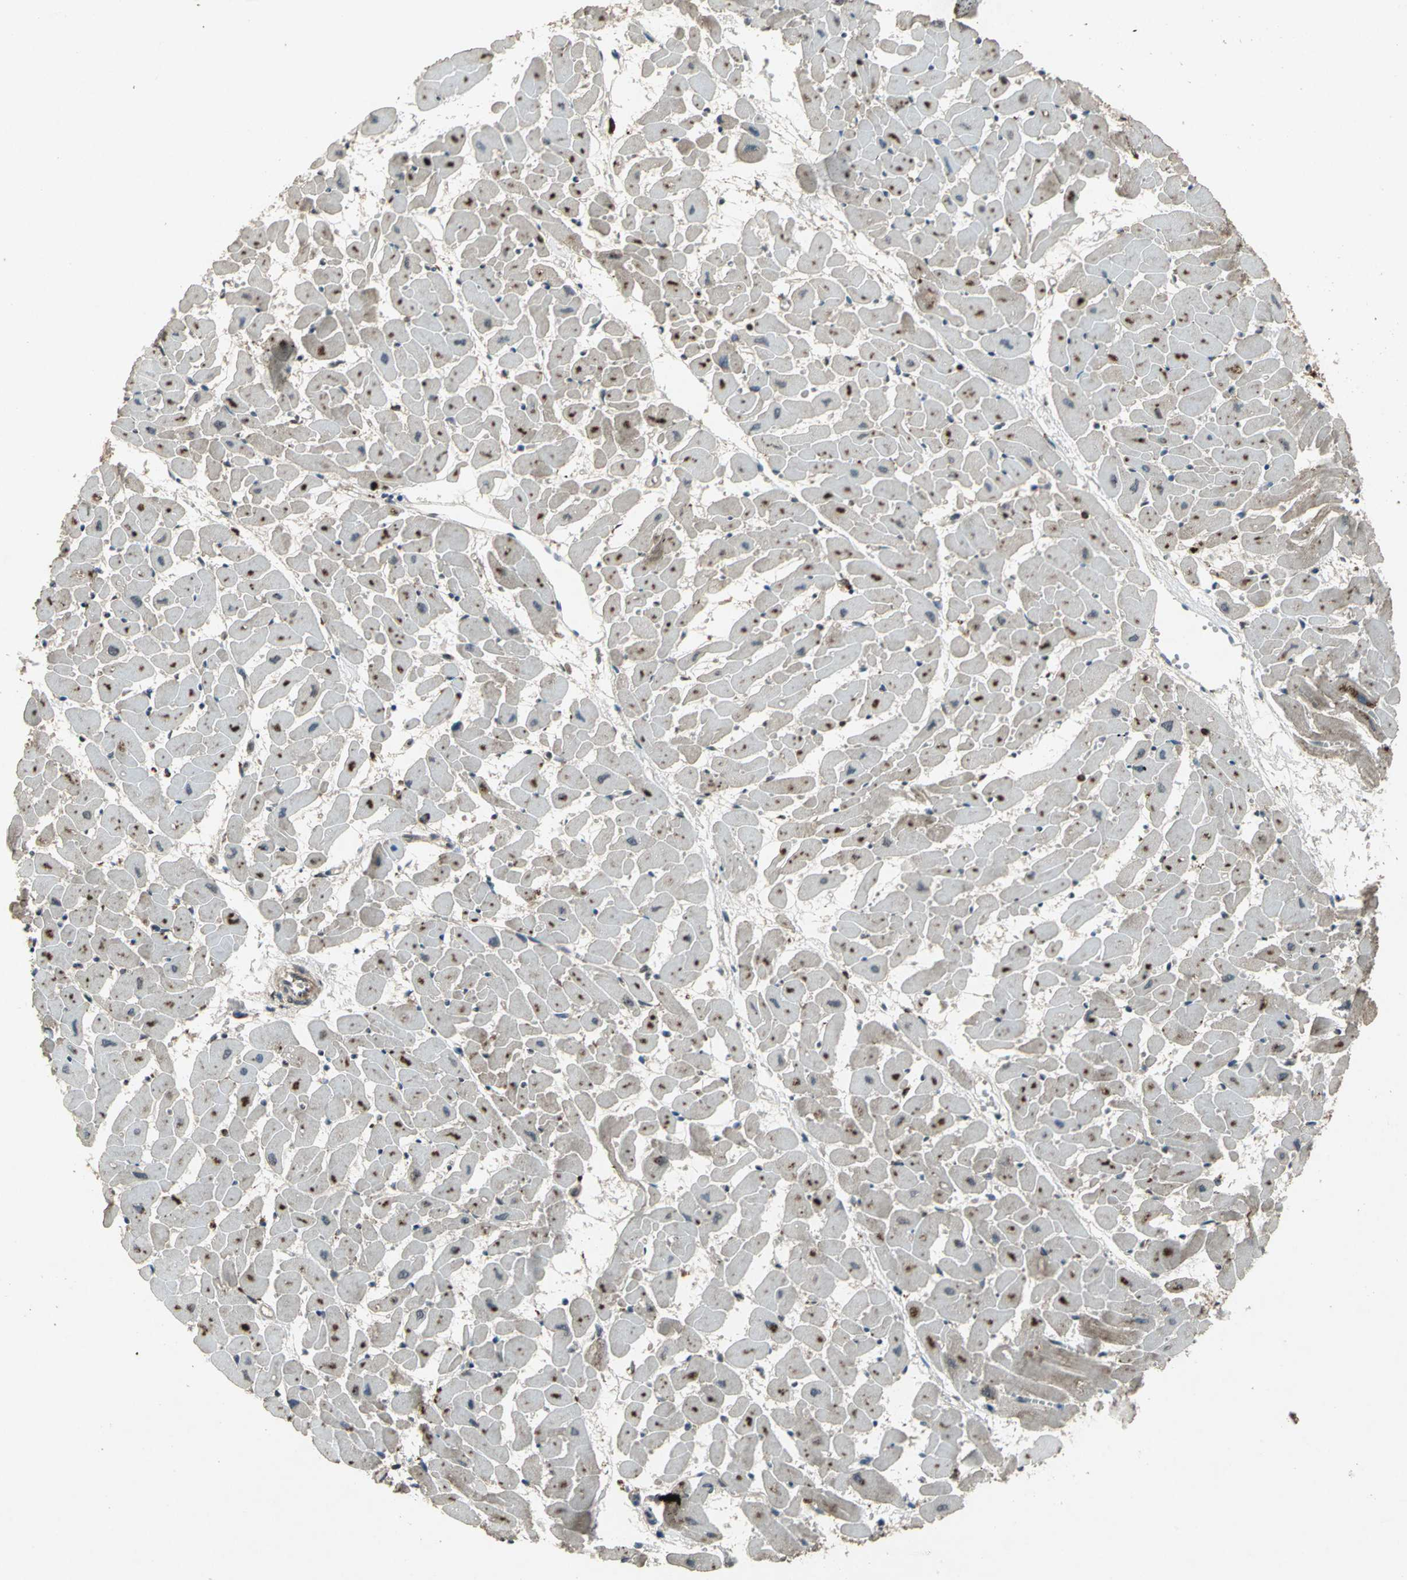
{"staining": {"intensity": "moderate", "quantity": "25%-75%", "location": "cytoplasmic/membranous"}, "tissue": "heart muscle", "cell_type": "Cardiomyocytes", "image_type": "normal", "snomed": [{"axis": "morphology", "description": "Normal tissue, NOS"}, {"axis": "topography", "description": "Heart"}], "caption": "Immunohistochemical staining of normal human heart muscle reveals 25%-75% levels of moderate cytoplasmic/membranous protein expression in about 25%-75% of cardiomyocytes.", "gene": "PYCARD", "patient": {"sex": "female", "age": 19}}